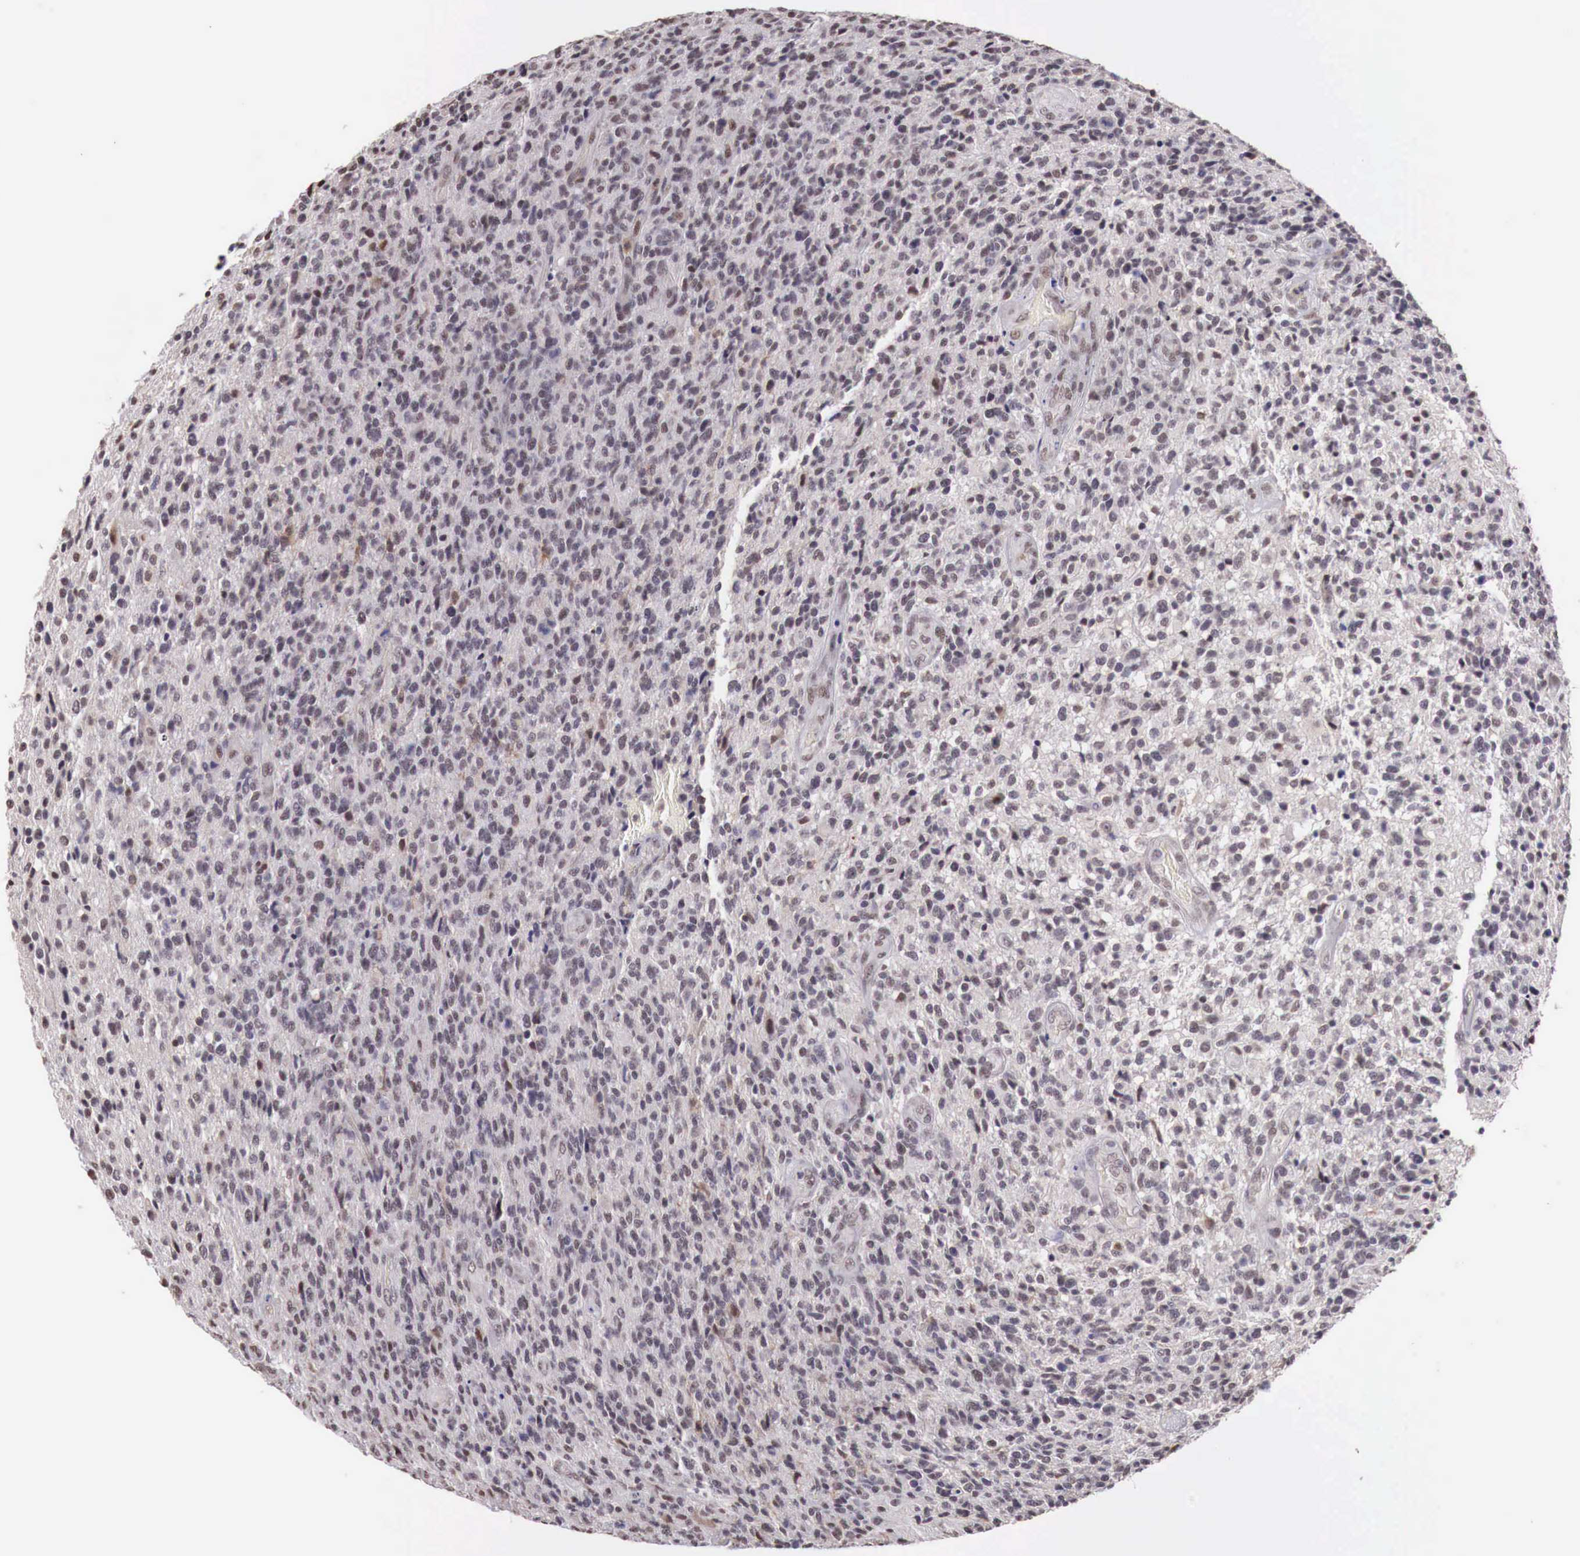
{"staining": {"intensity": "weak", "quantity": "25%-75%", "location": "cytoplasmic/membranous,nuclear"}, "tissue": "glioma", "cell_type": "Tumor cells", "image_type": "cancer", "snomed": [{"axis": "morphology", "description": "Glioma, malignant, High grade"}, {"axis": "topography", "description": "Brain"}], "caption": "A brown stain highlights weak cytoplasmic/membranous and nuclear expression of a protein in malignant glioma (high-grade) tumor cells. (brown staining indicates protein expression, while blue staining denotes nuclei).", "gene": "FOXP2", "patient": {"sex": "male", "age": 36}}